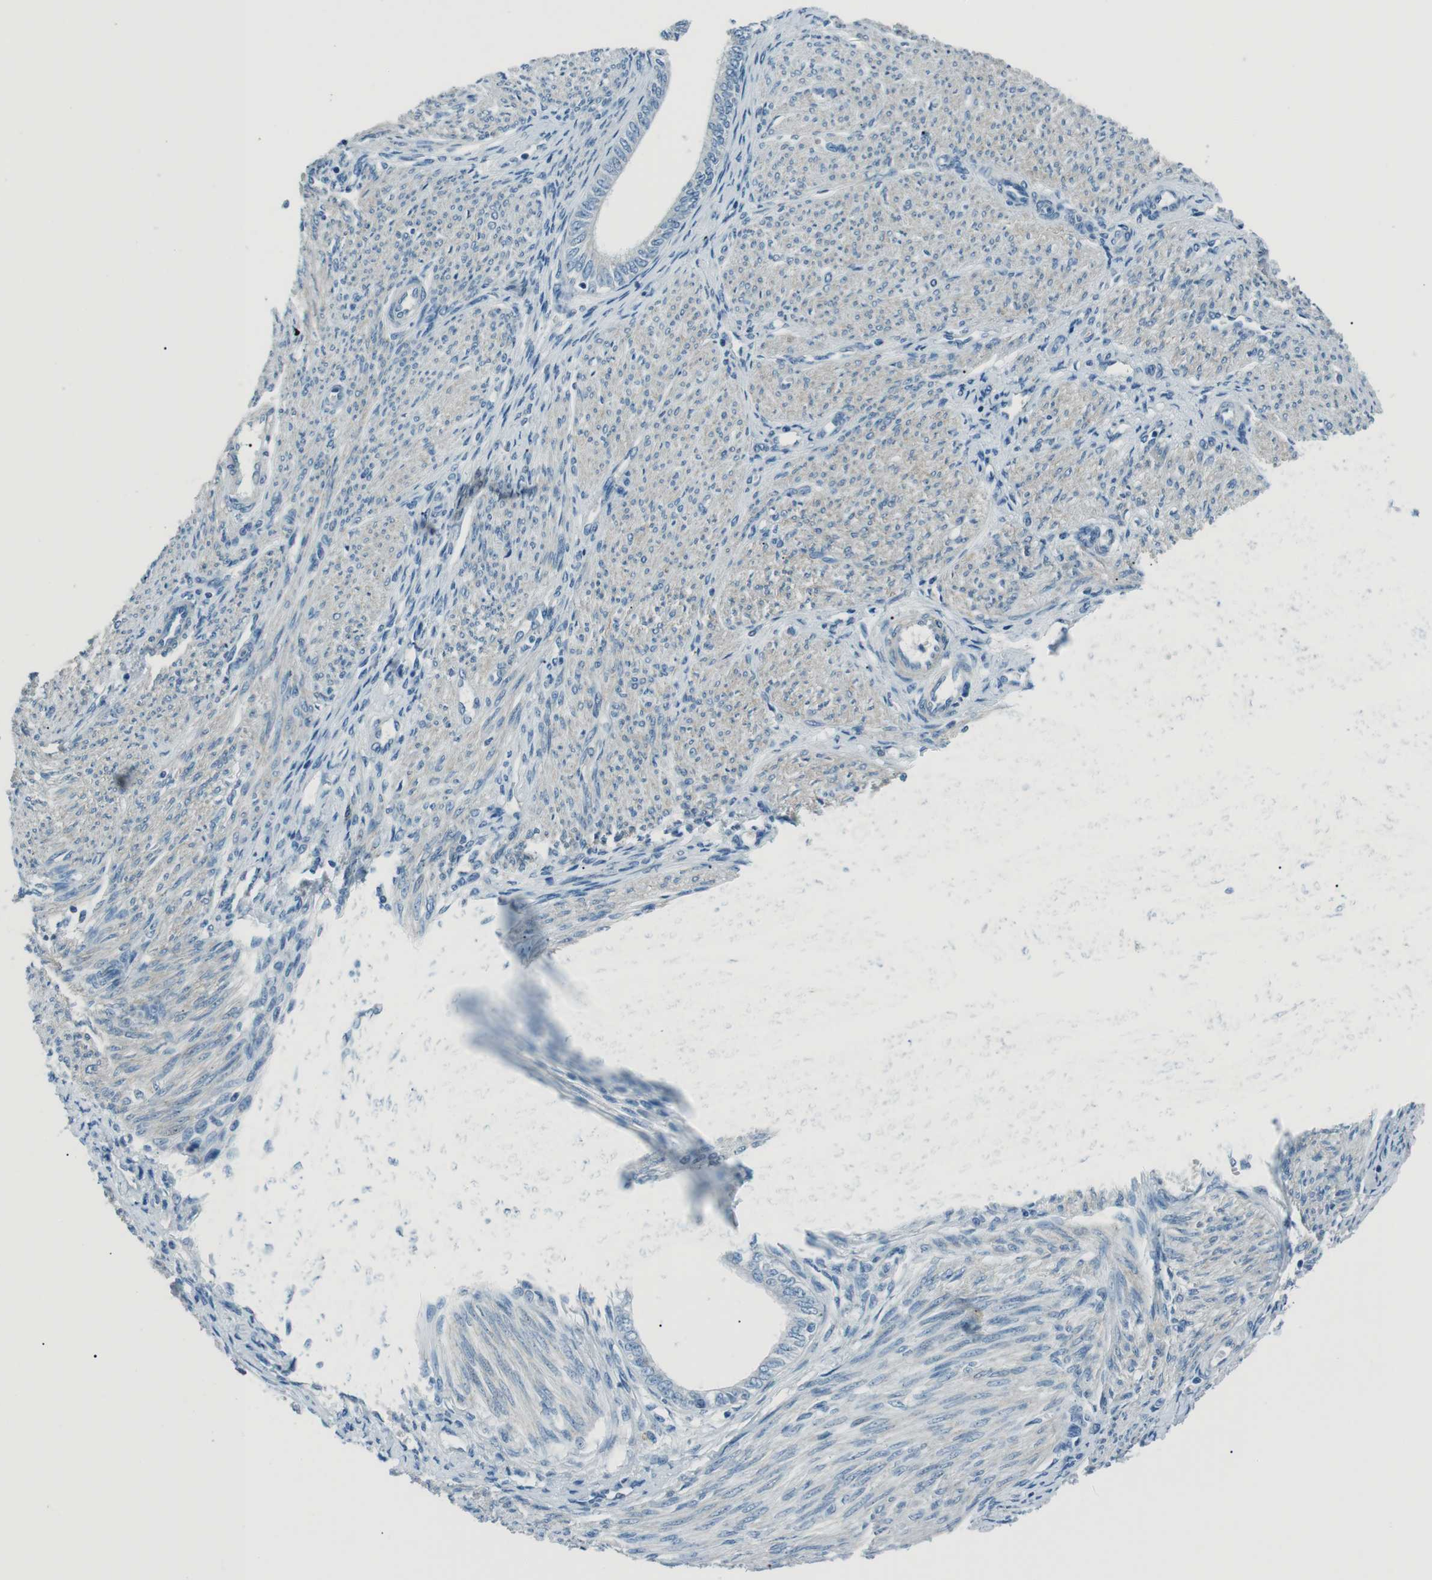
{"staining": {"intensity": "negative", "quantity": "none", "location": "none"}, "tissue": "endometrial cancer", "cell_type": "Tumor cells", "image_type": "cancer", "snomed": [{"axis": "morphology", "description": "Adenocarcinoma, NOS"}, {"axis": "topography", "description": "Endometrium"}], "caption": "High power microscopy photomicrograph of an IHC histopathology image of endometrial cancer, revealing no significant staining in tumor cells.", "gene": "ST6GAL1", "patient": {"sex": "female", "age": 58}}